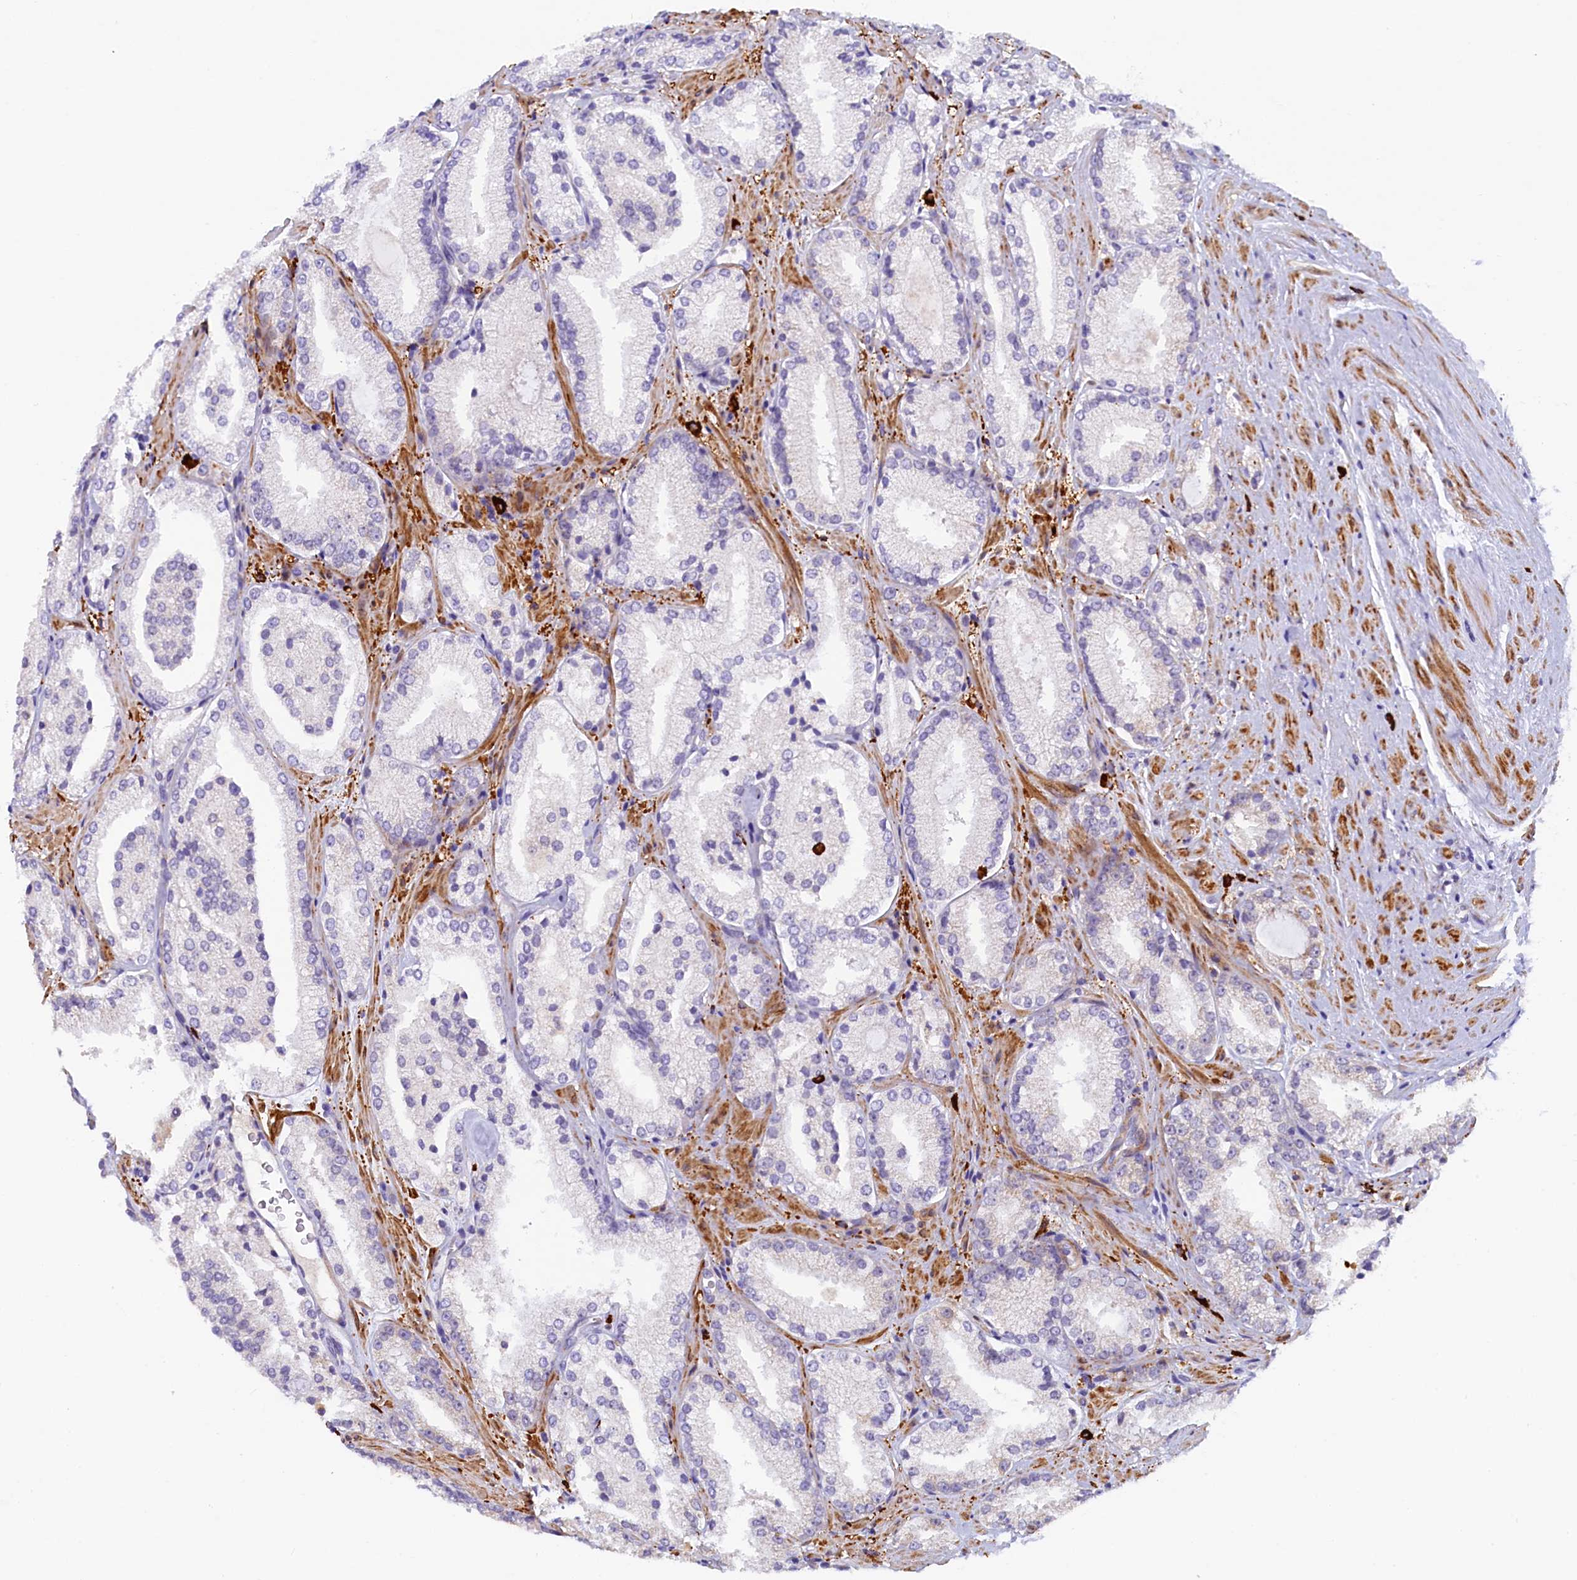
{"staining": {"intensity": "negative", "quantity": "none", "location": "none"}, "tissue": "prostate cancer", "cell_type": "Tumor cells", "image_type": "cancer", "snomed": [{"axis": "morphology", "description": "Adenocarcinoma, High grade"}, {"axis": "topography", "description": "Prostate"}], "caption": "DAB (3,3'-diaminobenzidine) immunohistochemical staining of human high-grade adenocarcinoma (prostate) demonstrates no significant staining in tumor cells.", "gene": "RTTN", "patient": {"sex": "male", "age": 73}}